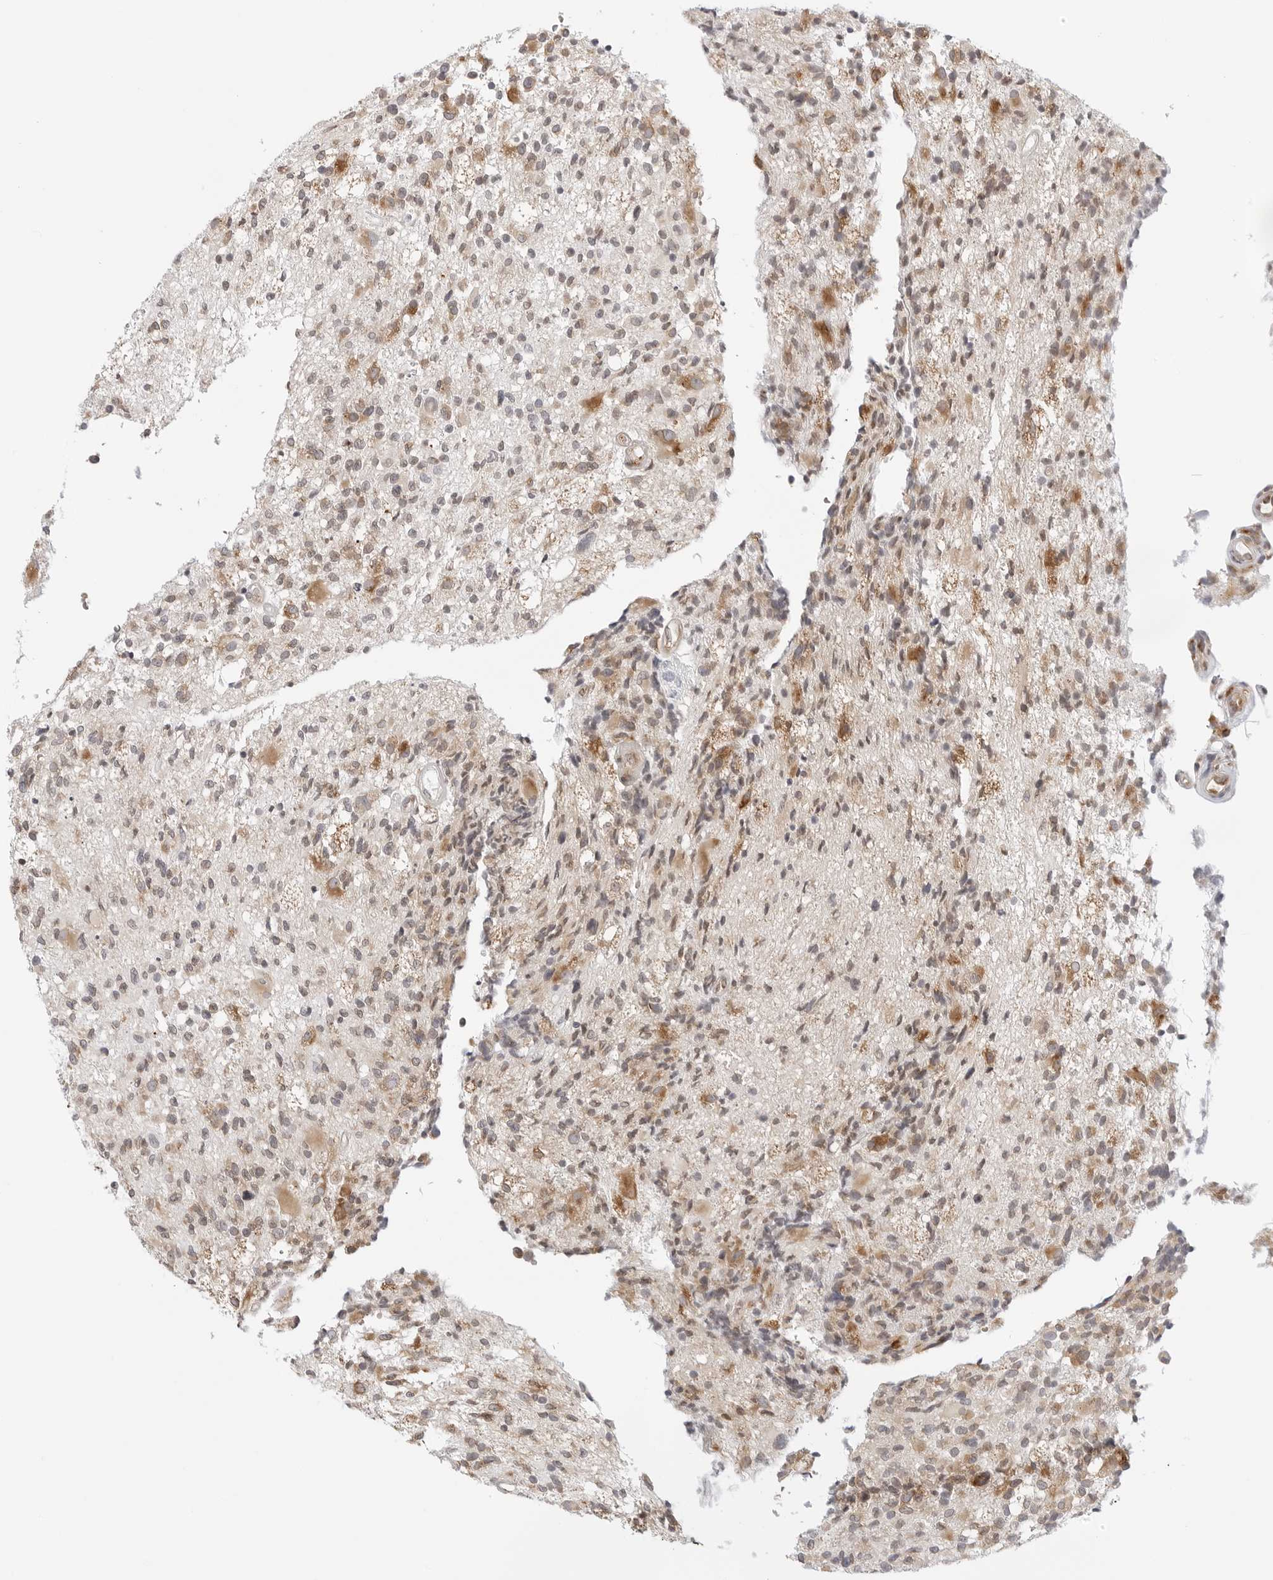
{"staining": {"intensity": "moderate", "quantity": "<25%", "location": "cytoplasmic/membranous"}, "tissue": "glioma", "cell_type": "Tumor cells", "image_type": "cancer", "snomed": [{"axis": "morphology", "description": "Glioma, malignant, High grade"}, {"axis": "morphology", "description": "Glioblastoma, NOS"}, {"axis": "topography", "description": "Brain"}], "caption": "Tumor cells reveal moderate cytoplasmic/membranous expression in approximately <25% of cells in glioma.", "gene": "RPN1", "patient": {"sex": "male", "age": 60}}